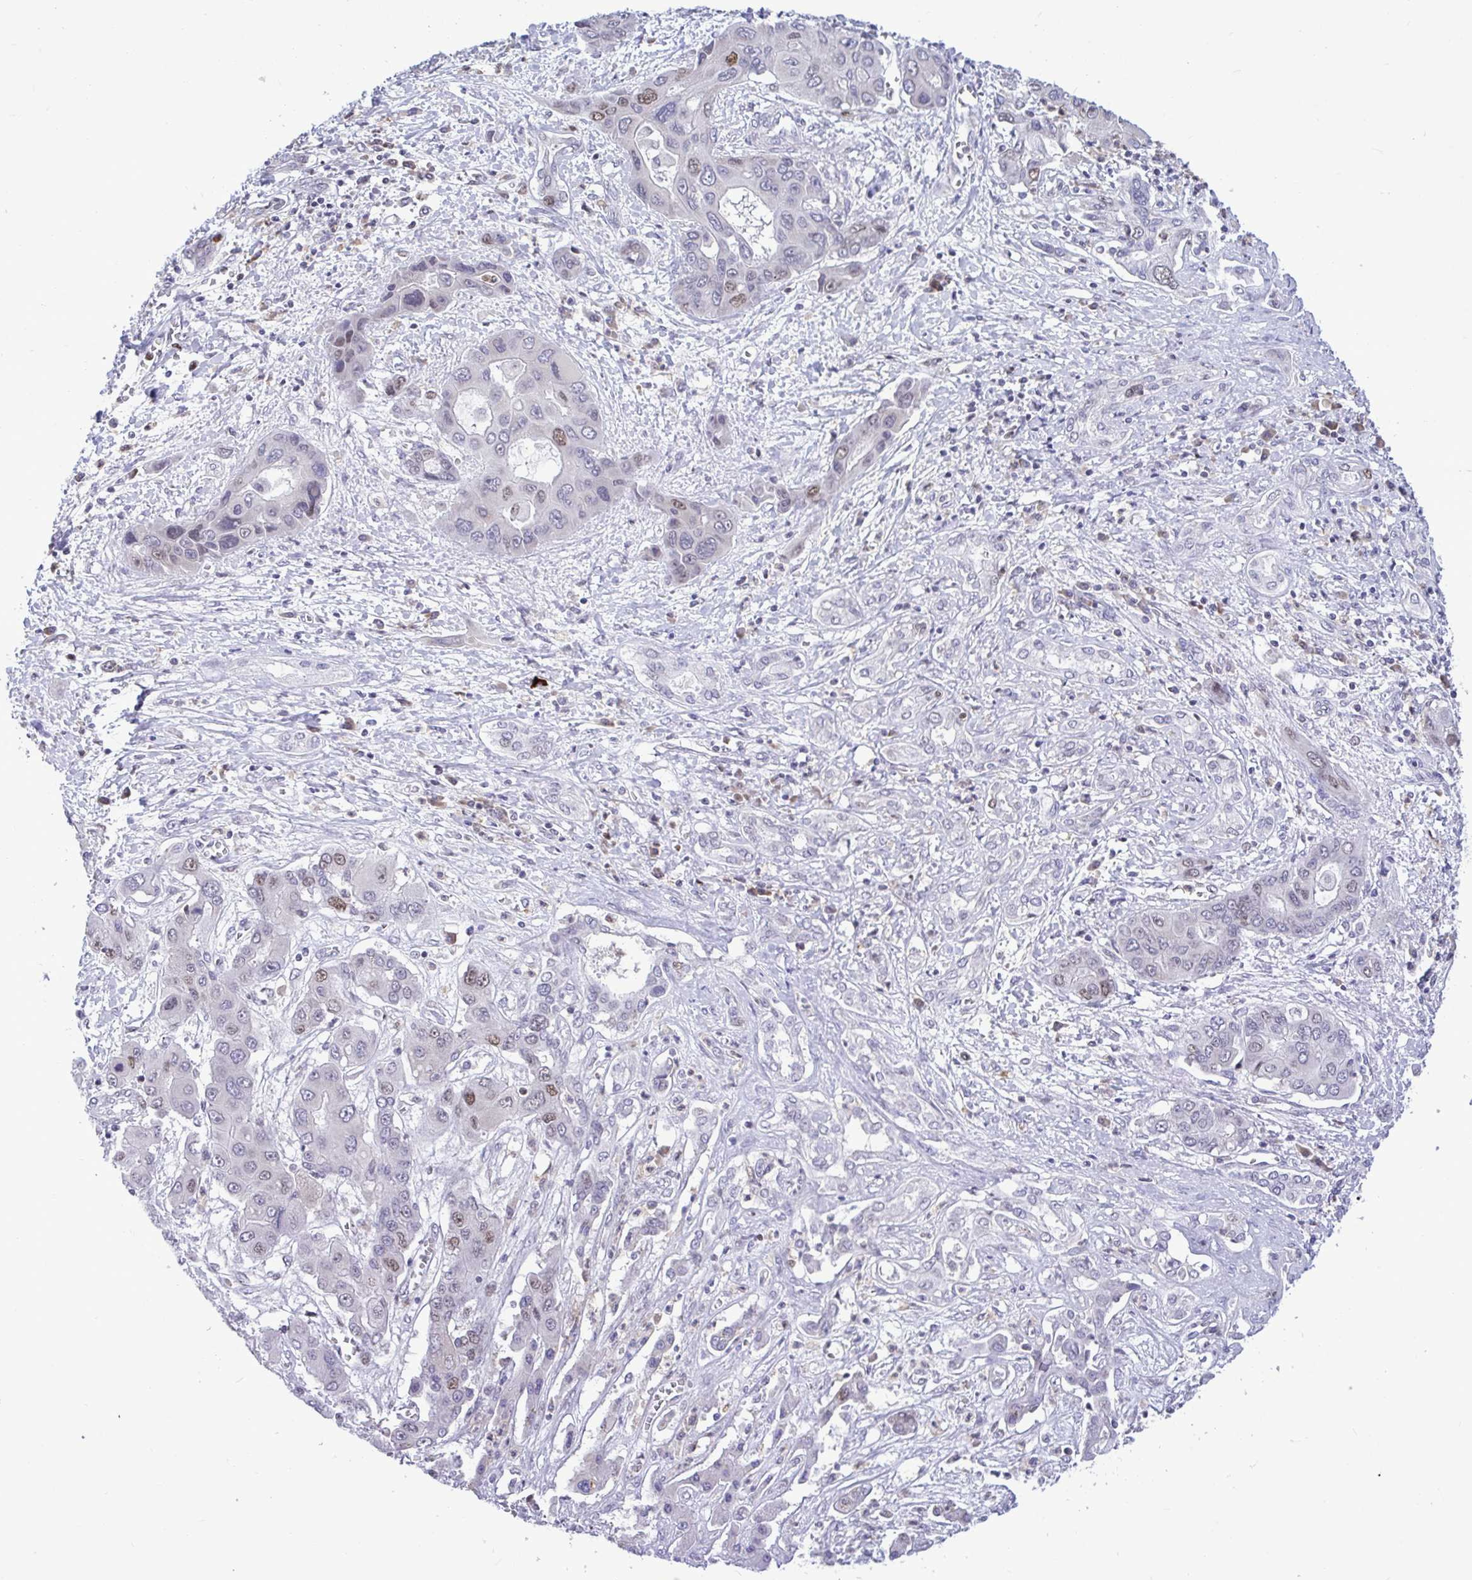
{"staining": {"intensity": "moderate", "quantity": "<25%", "location": "nuclear"}, "tissue": "liver cancer", "cell_type": "Tumor cells", "image_type": "cancer", "snomed": [{"axis": "morphology", "description": "Cholangiocarcinoma"}, {"axis": "topography", "description": "Liver"}], "caption": "Immunohistochemical staining of human liver cancer (cholangiocarcinoma) shows moderate nuclear protein expression in about <25% of tumor cells.", "gene": "C1QL2", "patient": {"sex": "male", "age": 67}}